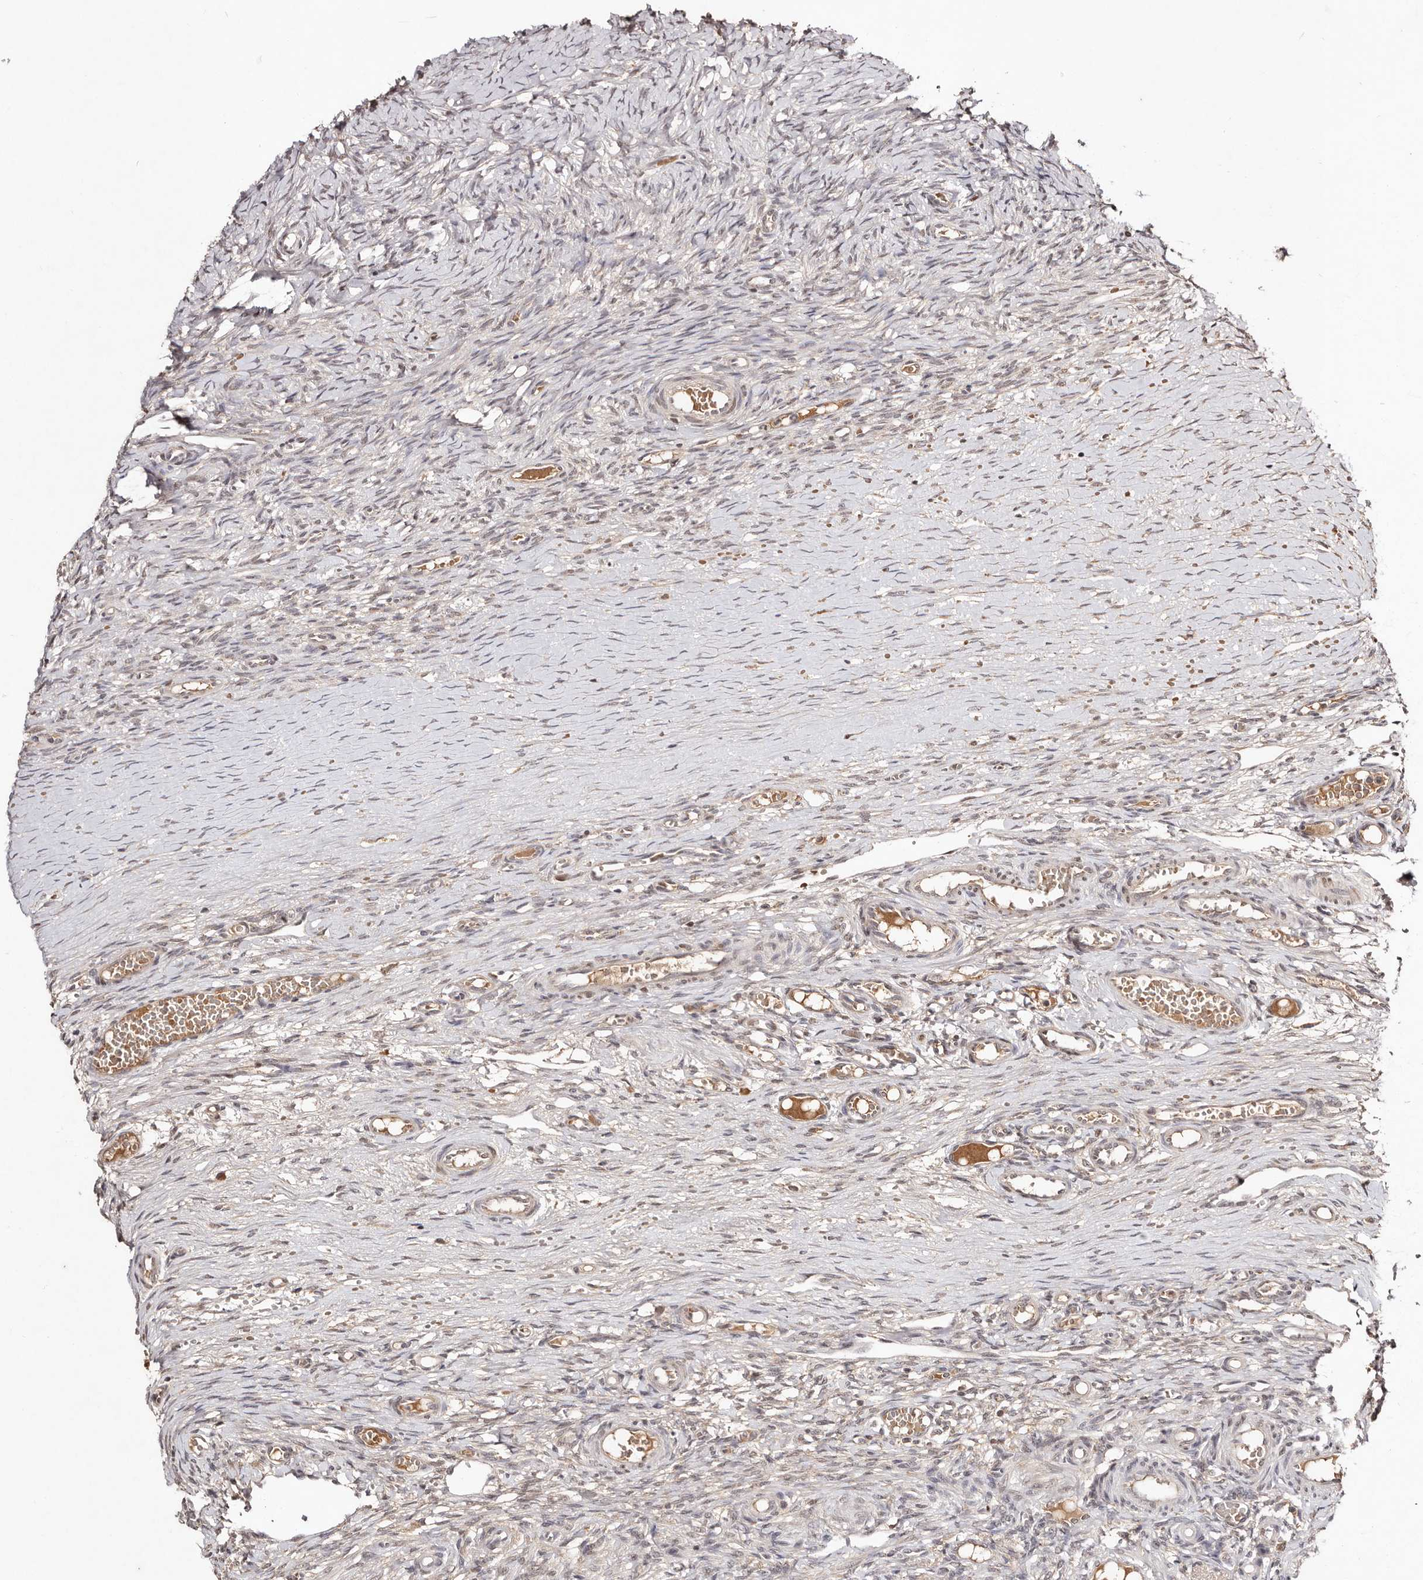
{"staining": {"intensity": "weak", "quantity": "<25%", "location": "nuclear"}, "tissue": "ovary", "cell_type": "Ovarian stroma cells", "image_type": "normal", "snomed": [{"axis": "morphology", "description": "Adenocarcinoma, NOS"}, {"axis": "topography", "description": "Endometrium"}], "caption": "Immunohistochemical staining of benign ovary reveals no significant staining in ovarian stroma cells. Brightfield microscopy of immunohistochemistry (IHC) stained with DAB (brown) and hematoxylin (blue), captured at high magnification.", "gene": "BICRAL", "patient": {"sex": "female", "age": 32}}